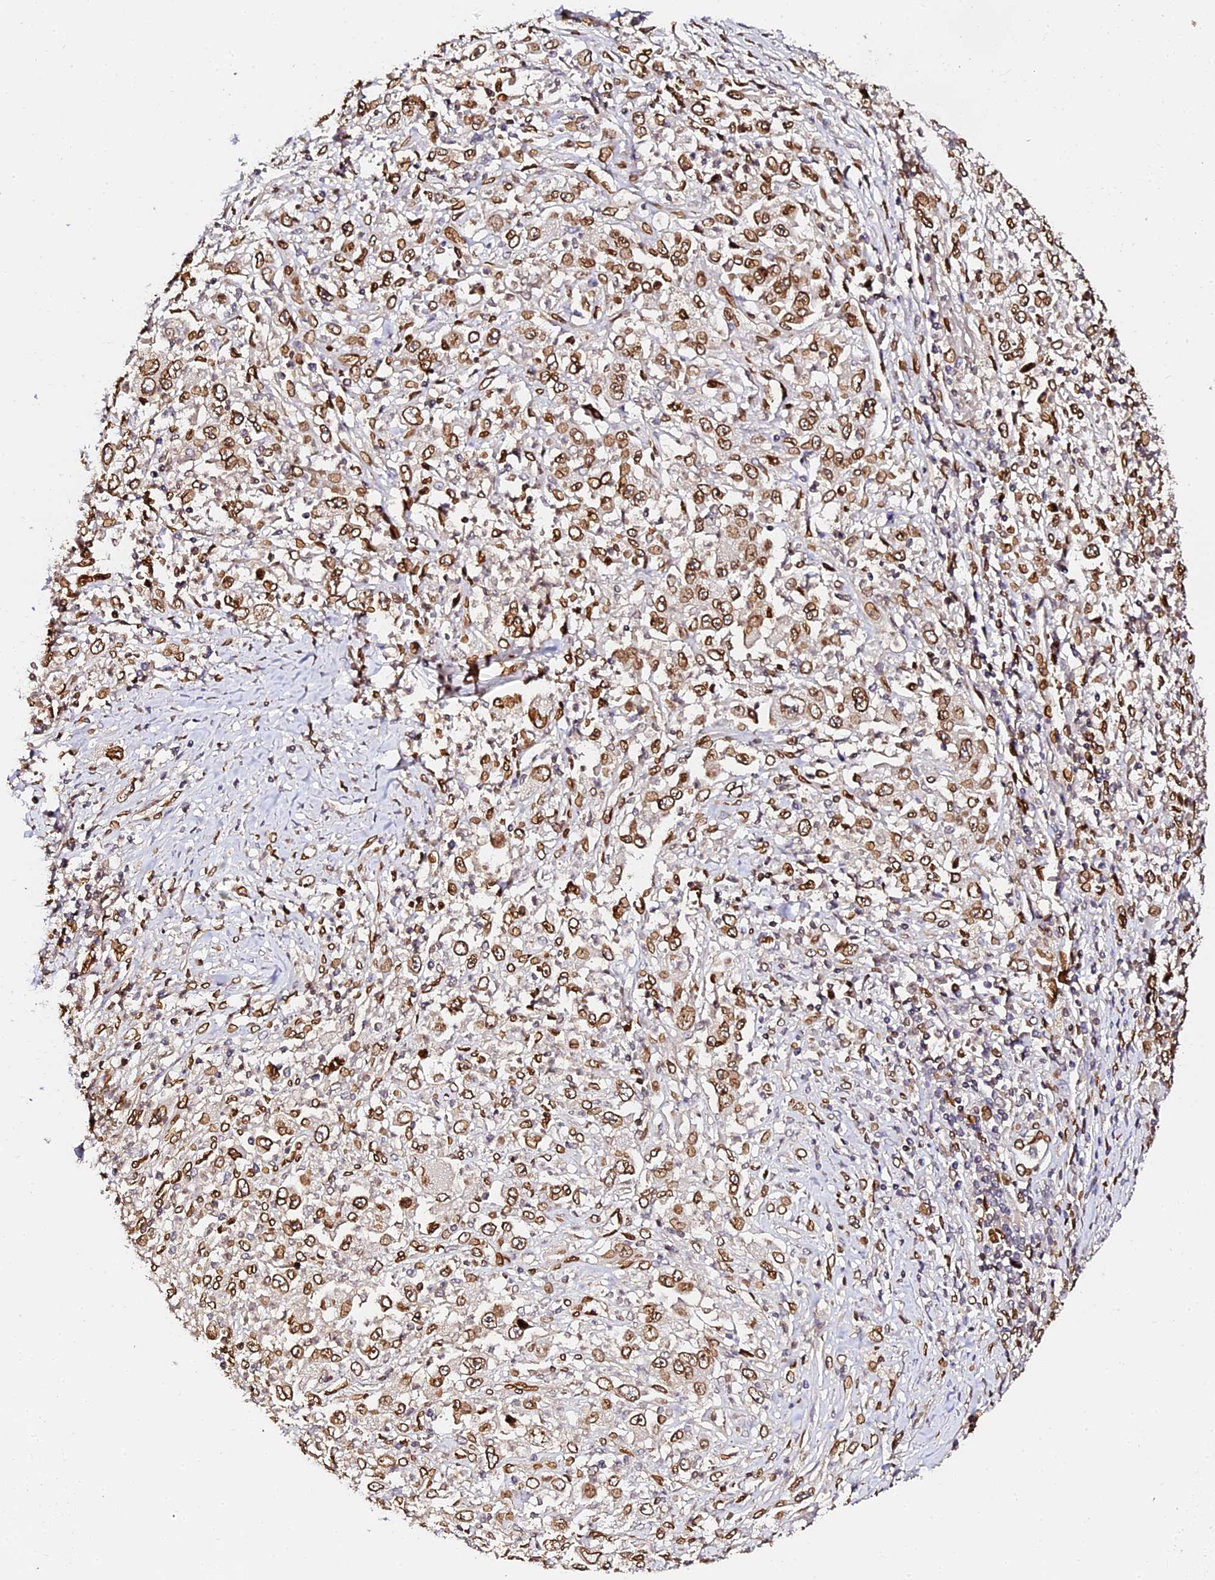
{"staining": {"intensity": "strong", "quantity": ">75%", "location": "cytoplasmic/membranous,nuclear"}, "tissue": "melanoma", "cell_type": "Tumor cells", "image_type": "cancer", "snomed": [{"axis": "morphology", "description": "Malignant melanoma, Metastatic site"}, {"axis": "topography", "description": "Skin"}], "caption": "DAB immunohistochemical staining of human melanoma shows strong cytoplasmic/membranous and nuclear protein expression in about >75% of tumor cells. (brown staining indicates protein expression, while blue staining denotes nuclei).", "gene": "ANAPC5", "patient": {"sex": "female", "age": 56}}